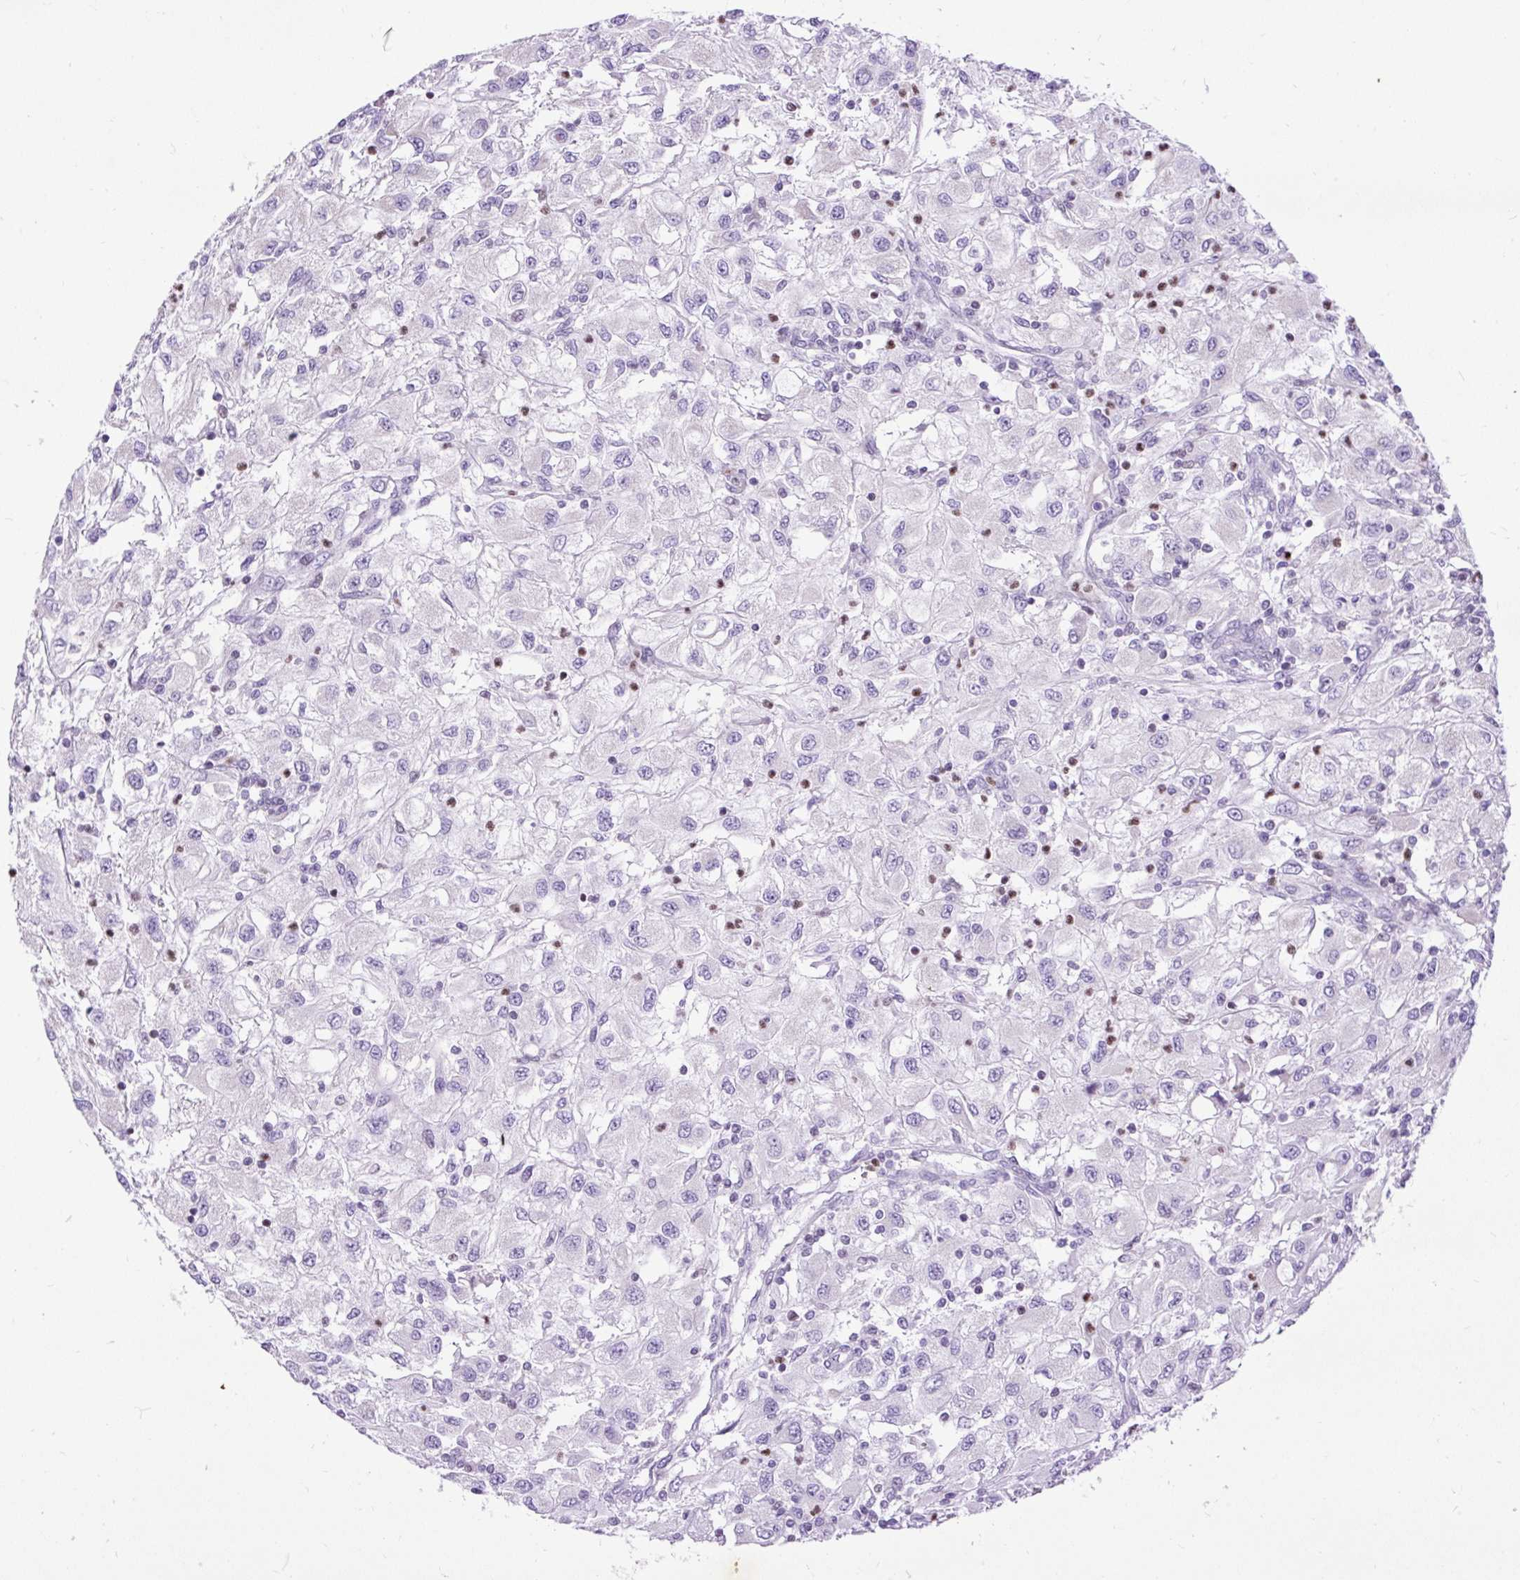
{"staining": {"intensity": "negative", "quantity": "none", "location": "none"}, "tissue": "renal cancer", "cell_type": "Tumor cells", "image_type": "cancer", "snomed": [{"axis": "morphology", "description": "Adenocarcinoma, NOS"}, {"axis": "topography", "description": "Kidney"}], "caption": "There is no significant positivity in tumor cells of renal adenocarcinoma. (DAB immunohistochemistry visualized using brightfield microscopy, high magnification).", "gene": "SPC24", "patient": {"sex": "female", "age": 67}}